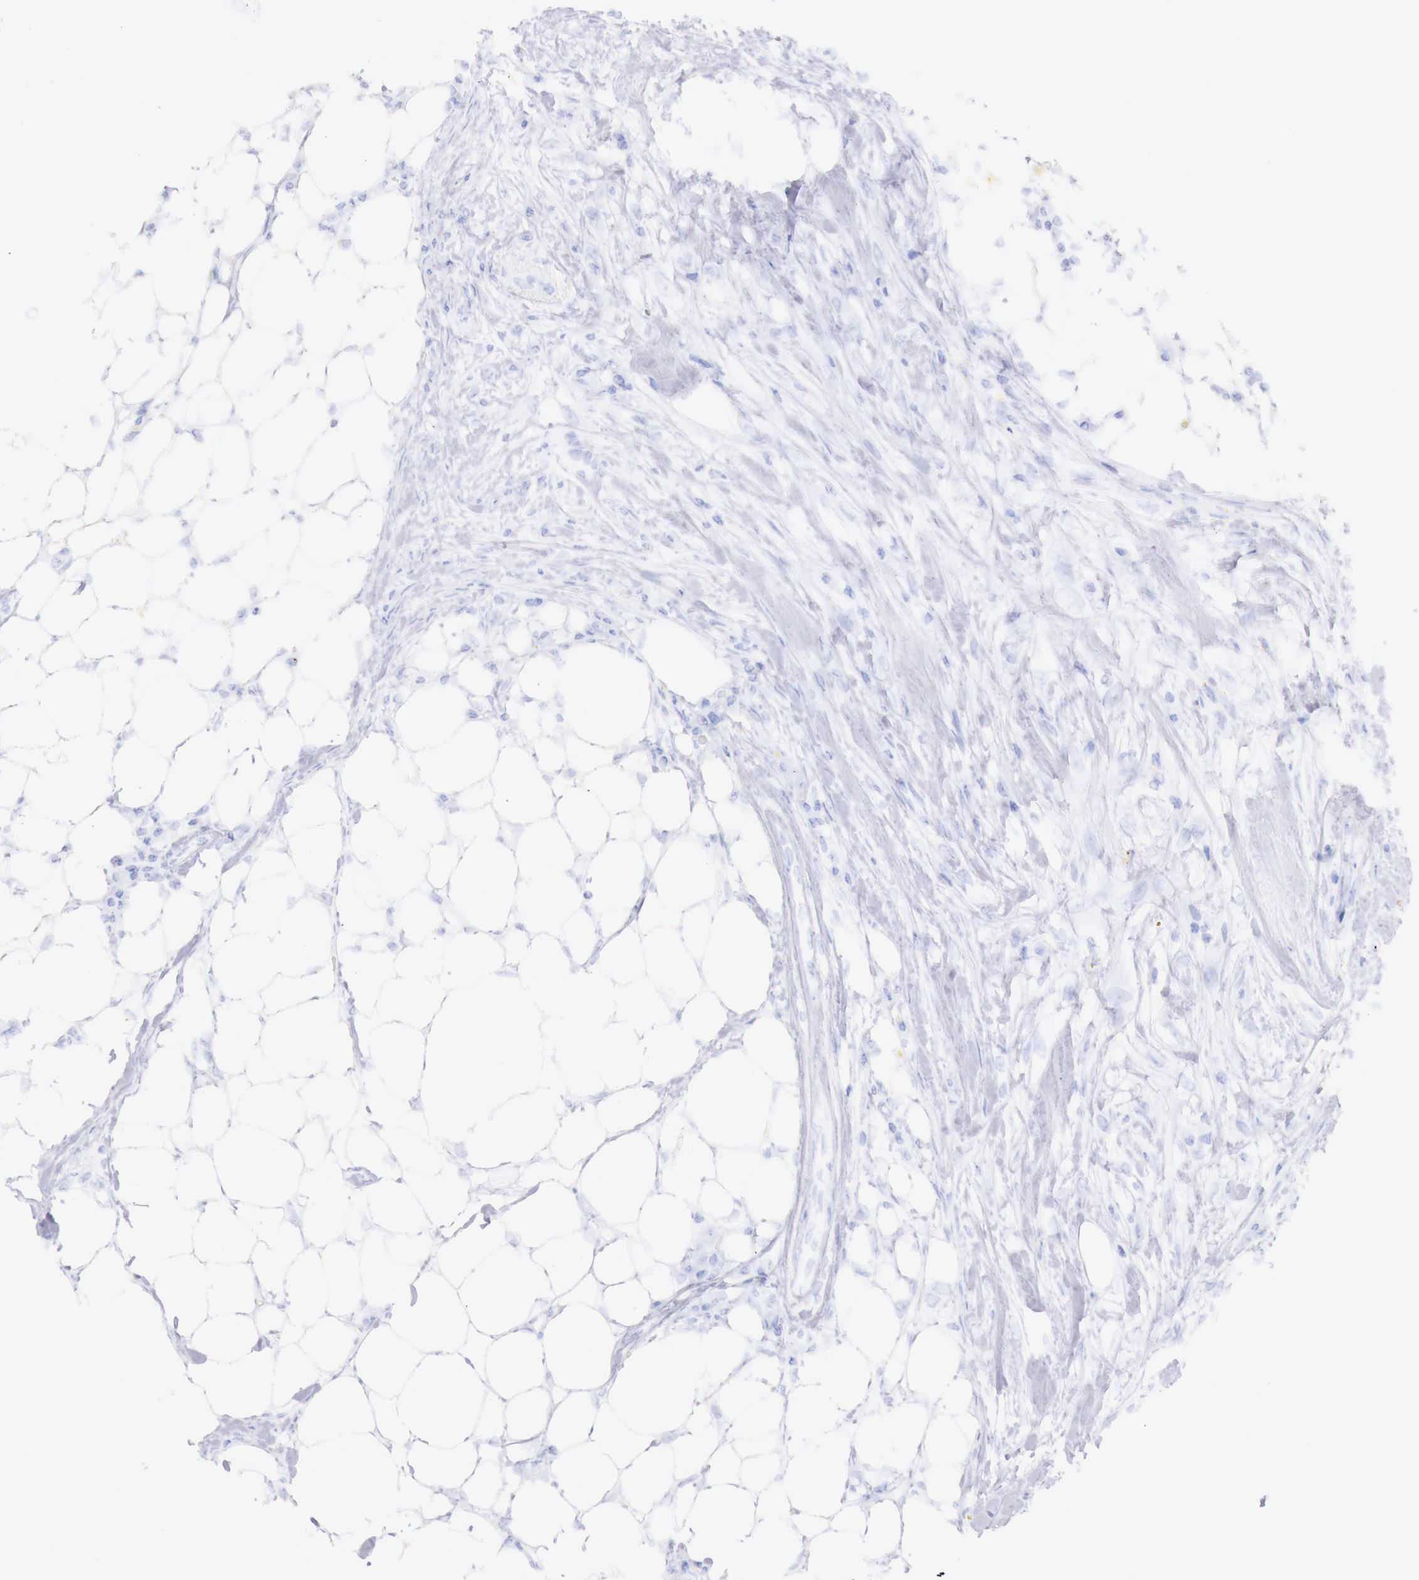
{"staining": {"intensity": "negative", "quantity": "none", "location": "none"}, "tissue": "colorectal cancer", "cell_type": "Tumor cells", "image_type": "cancer", "snomed": [{"axis": "morphology", "description": "Adenocarcinoma, NOS"}, {"axis": "topography", "description": "Colon"}], "caption": "DAB (3,3'-diaminobenzidine) immunohistochemical staining of colorectal adenocarcinoma displays no significant positivity in tumor cells.", "gene": "INHA", "patient": {"sex": "female", "age": 70}}